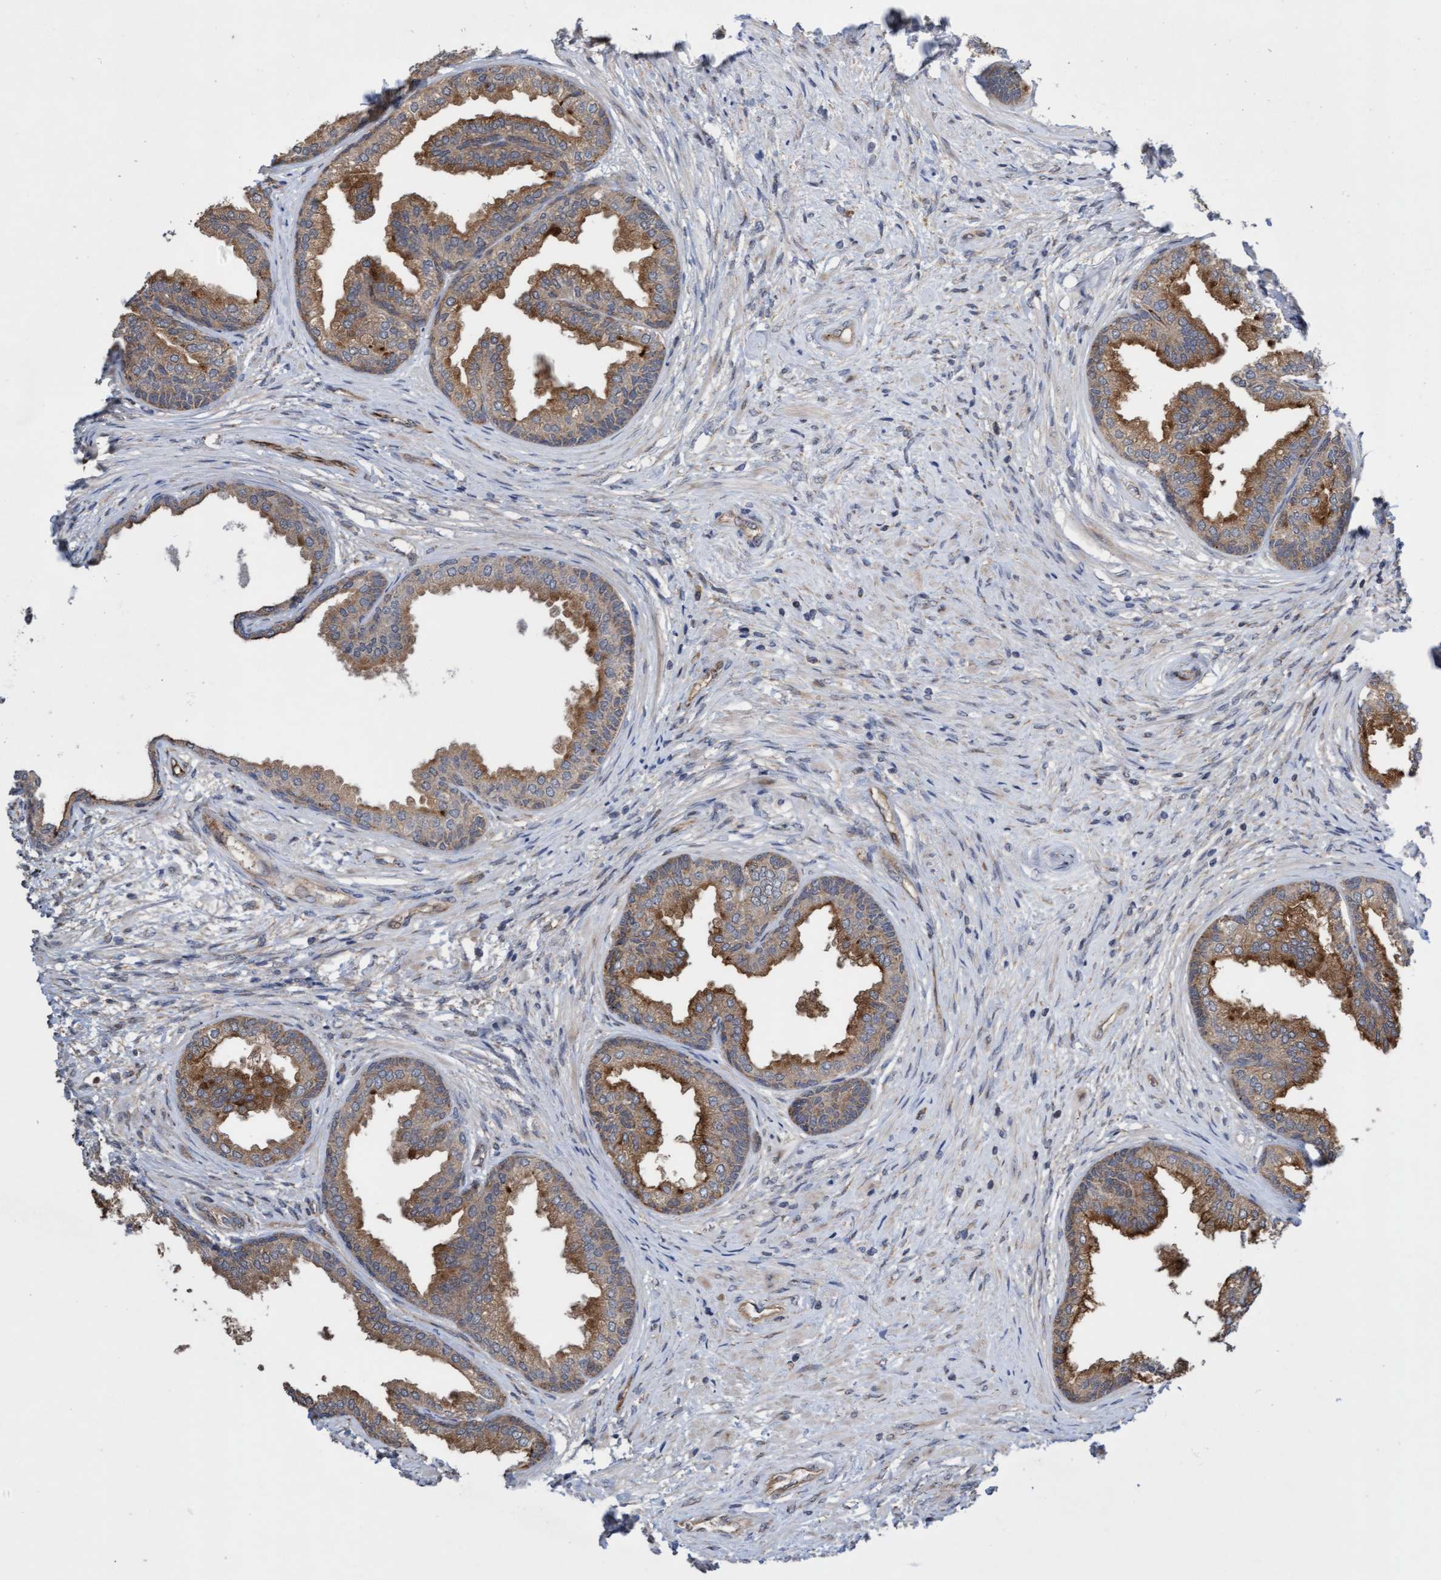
{"staining": {"intensity": "moderate", "quantity": ">75%", "location": "cytoplasmic/membranous"}, "tissue": "prostate", "cell_type": "Glandular cells", "image_type": "normal", "snomed": [{"axis": "morphology", "description": "Normal tissue, NOS"}, {"axis": "topography", "description": "Prostate"}], "caption": "A histopathology image of human prostate stained for a protein displays moderate cytoplasmic/membranous brown staining in glandular cells.", "gene": "ITFG1", "patient": {"sex": "male", "age": 76}}